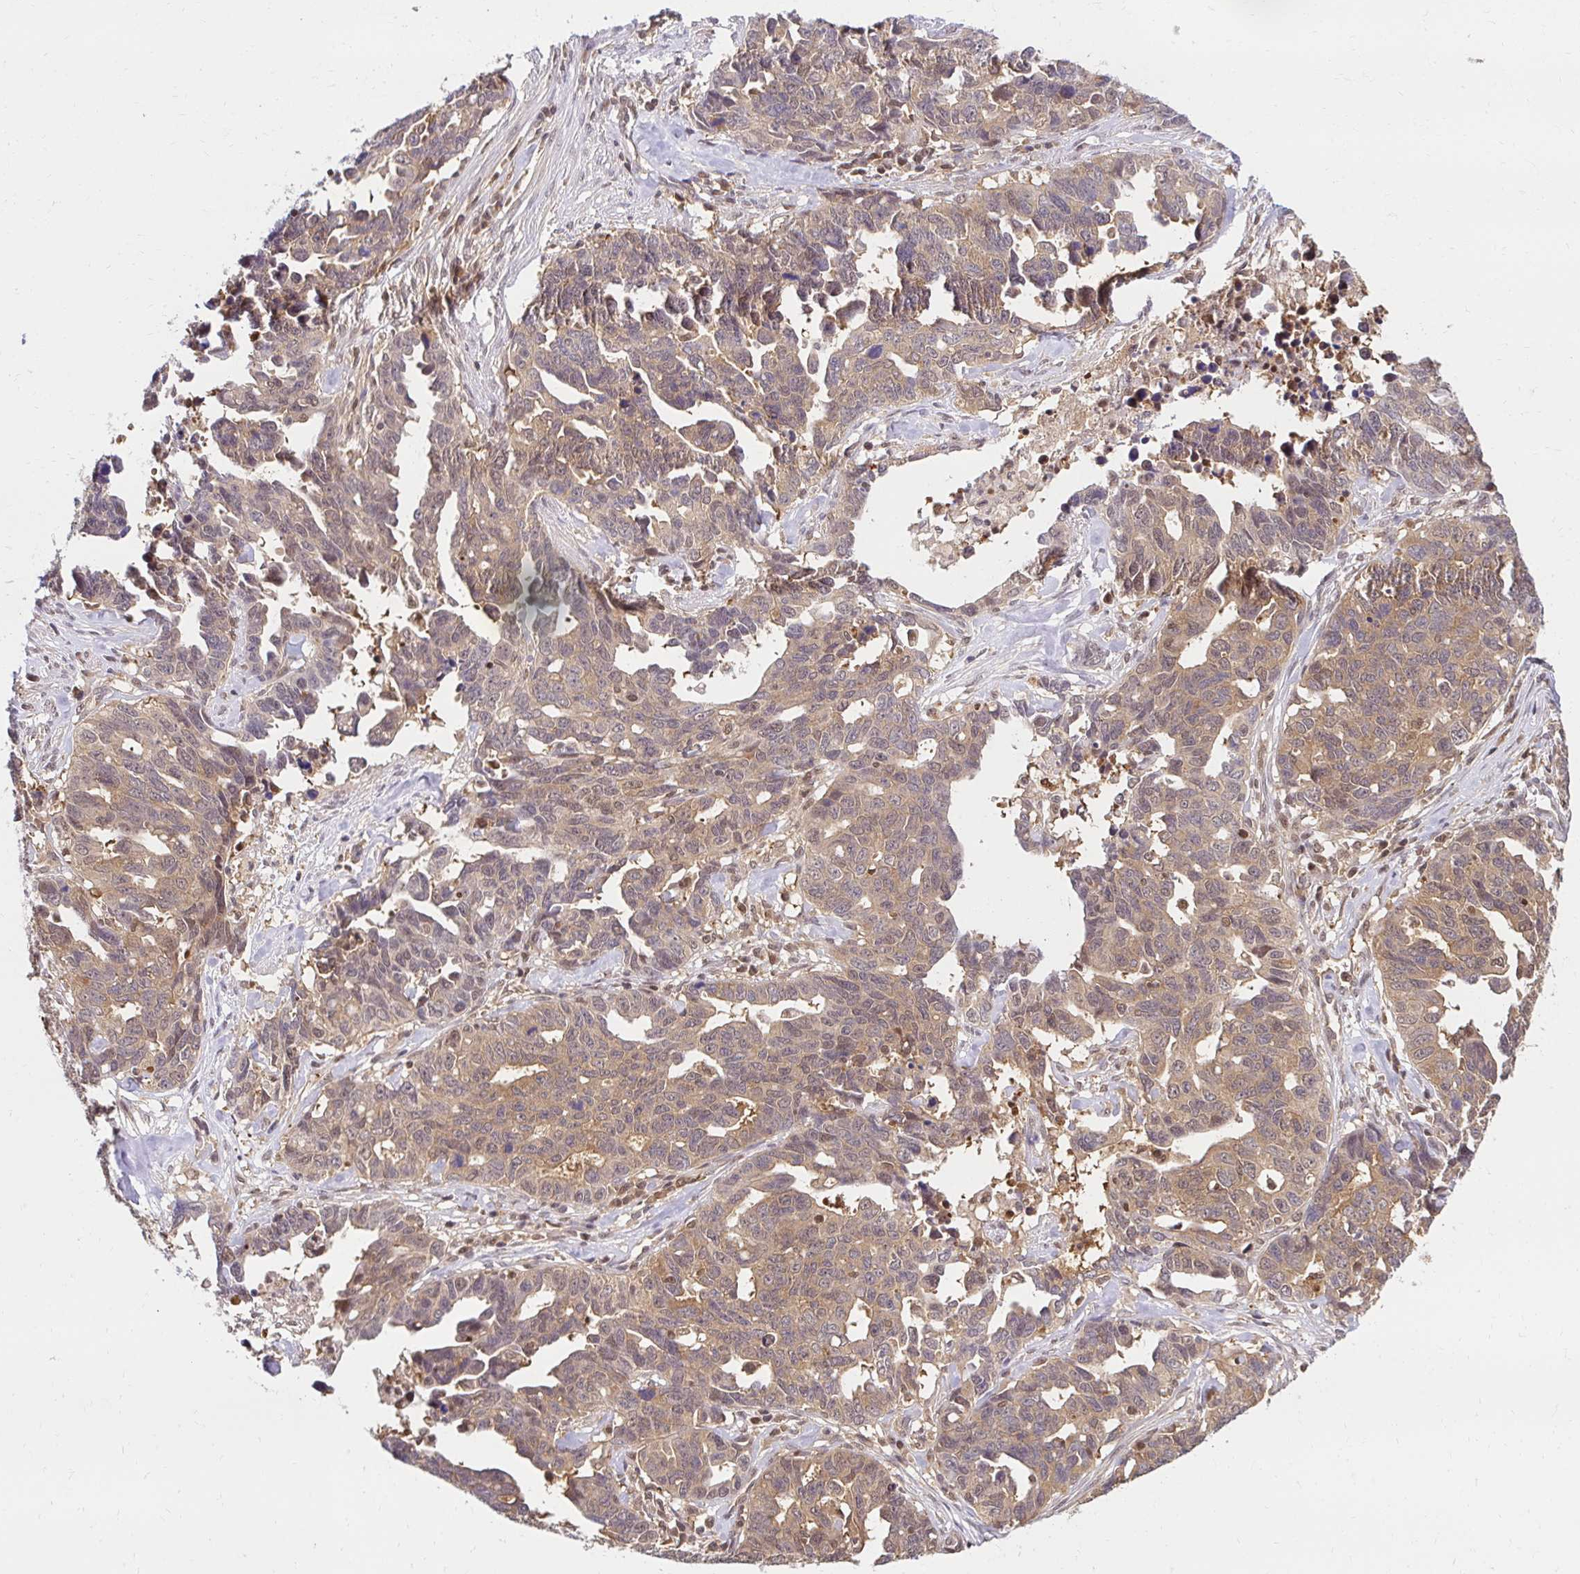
{"staining": {"intensity": "moderate", "quantity": ">75%", "location": "cytoplasmic/membranous,nuclear"}, "tissue": "ovarian cancer", "cell_type": "Tumor cells", "image_type": "cancer", "snomed": [{"axis": "morphology", "description": "Cystadenocarcinoma, serous, NOS"}, {"axis": "topography", "description": "Ovary"}], "caption": "Ovarian serous cystadenocarcinoma was stained to show a protein in brown. There is medium levels of moderate cytoplasmic/membranous and nuclear positivity in approximately >75% of tumor cells. (DAB (3,3'-diaminobenzidine) IHC with brightfield microscopy, high magnification).", "gene": "PSMA4", "patient": {"sex": "female", "age": 69}}